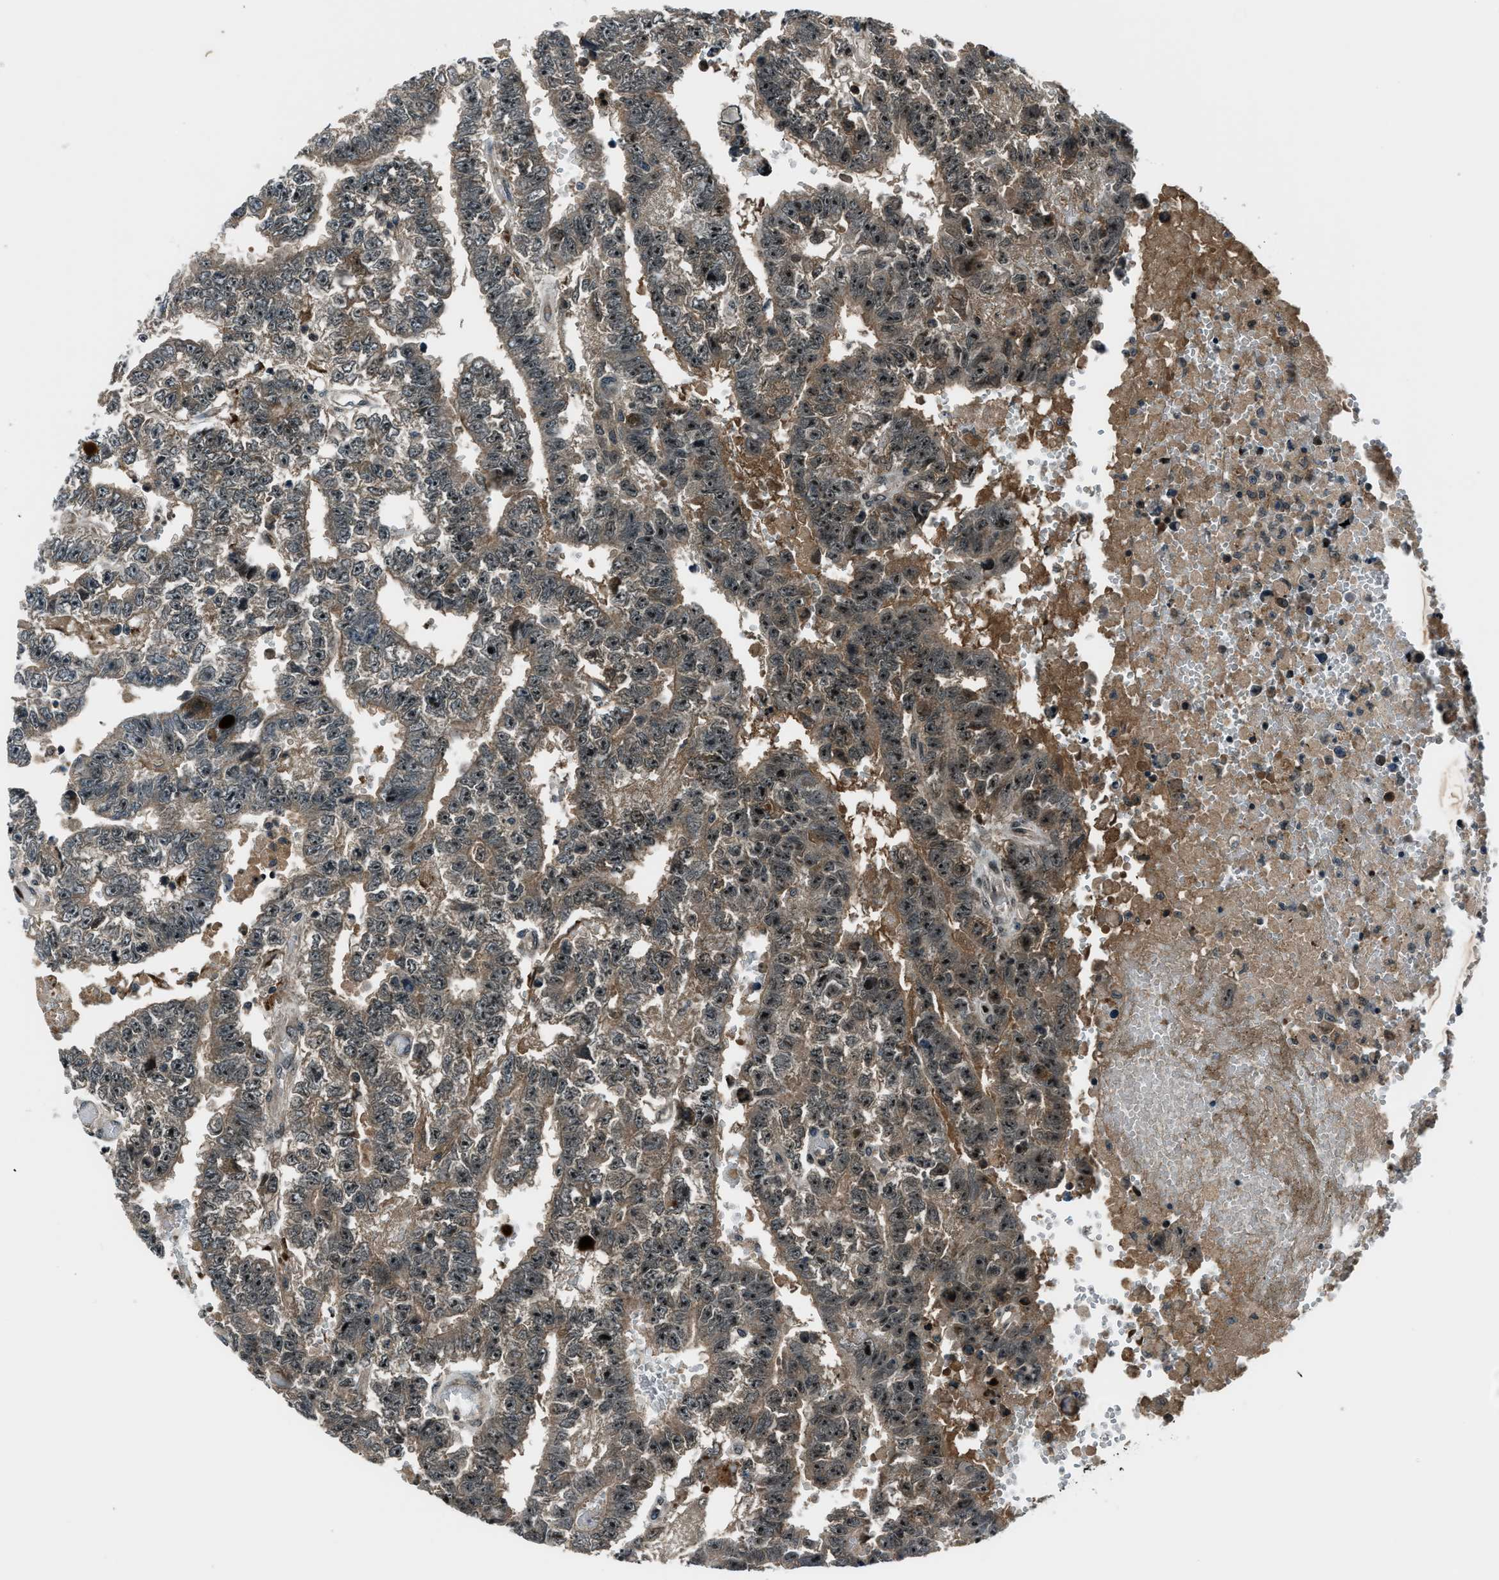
{"staining": {"intensity": "moderate", "quantity": ">75%", "location": "cytoplasmic/membranous,nuclear"}, "tissue": "testis cancer", "cell_type": "Tumor cells", "image_type": "cancer", "snomed": [{"axis": "morphology", "description": "Carcinoma, Embryonal, NOS"}, {"axis": "topography", "description": "Testis"}], "caption": "Immunohistochemical staining of human embryonal carcinoma (testis) exhibits medium levels of moderate cytoplasmic/membranous and nuclear protein staining in about >75% of tumor cells.", "gene": "ACTL9", "patient": {"sex": "male", "age": 25}}